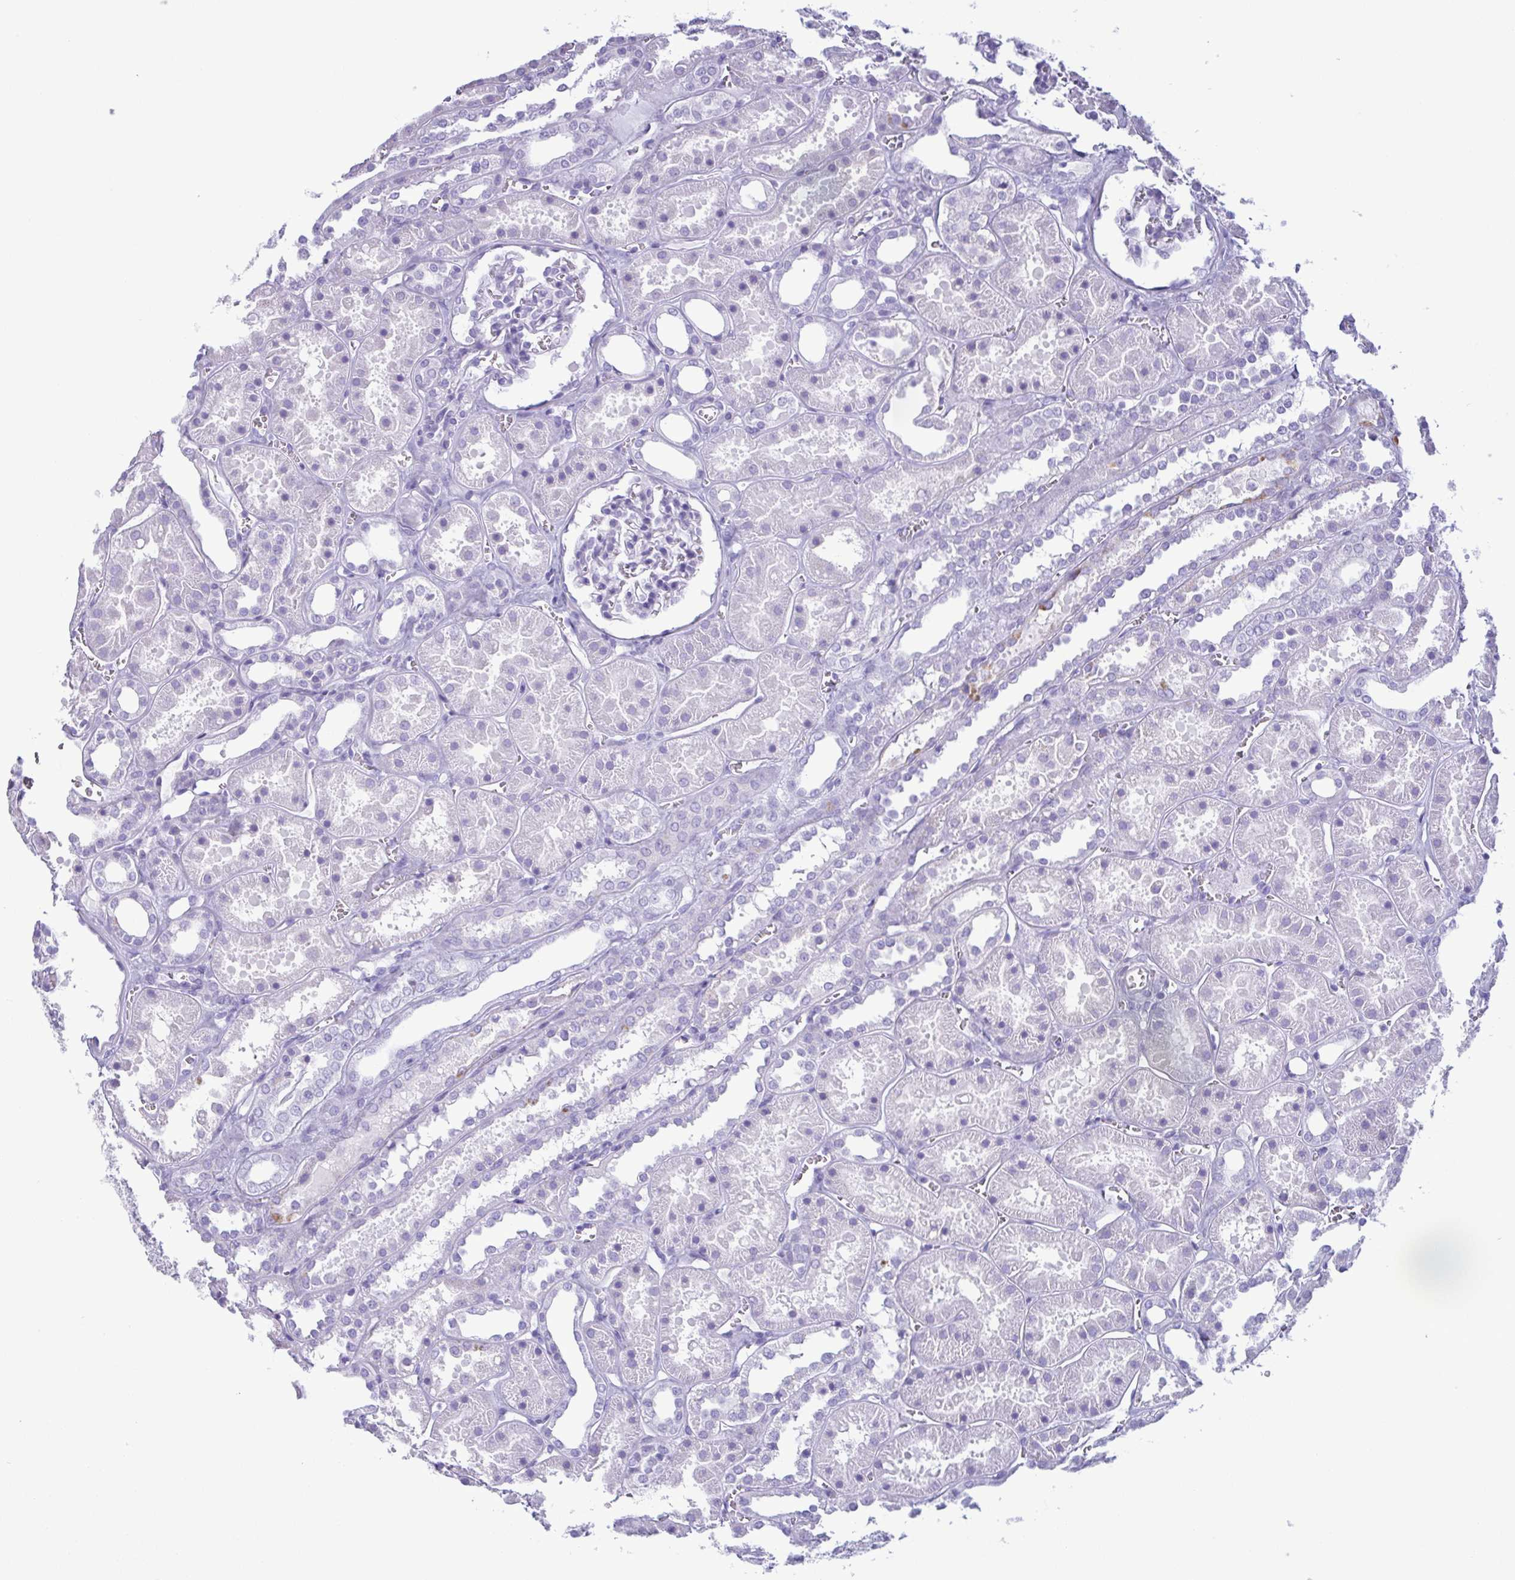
{"staining": {"intensity": "negative", "quantity": "none", "location": "none"}, "tissue": "kidney", "cell_type": "Cells in glomeruli", "image_type": "normal", "snomed": [{"axis": "morphology", "description": "Normal tissue, NOS"}, {"axis": "topography", "description": "Kidney"}], "caption": "This is an immunohistochemistry (IHC) image of benign kidney. There is no staining in cells in glomeruli.", "gene": "LTF", "patient": {"sex": "female", "age": 41}}